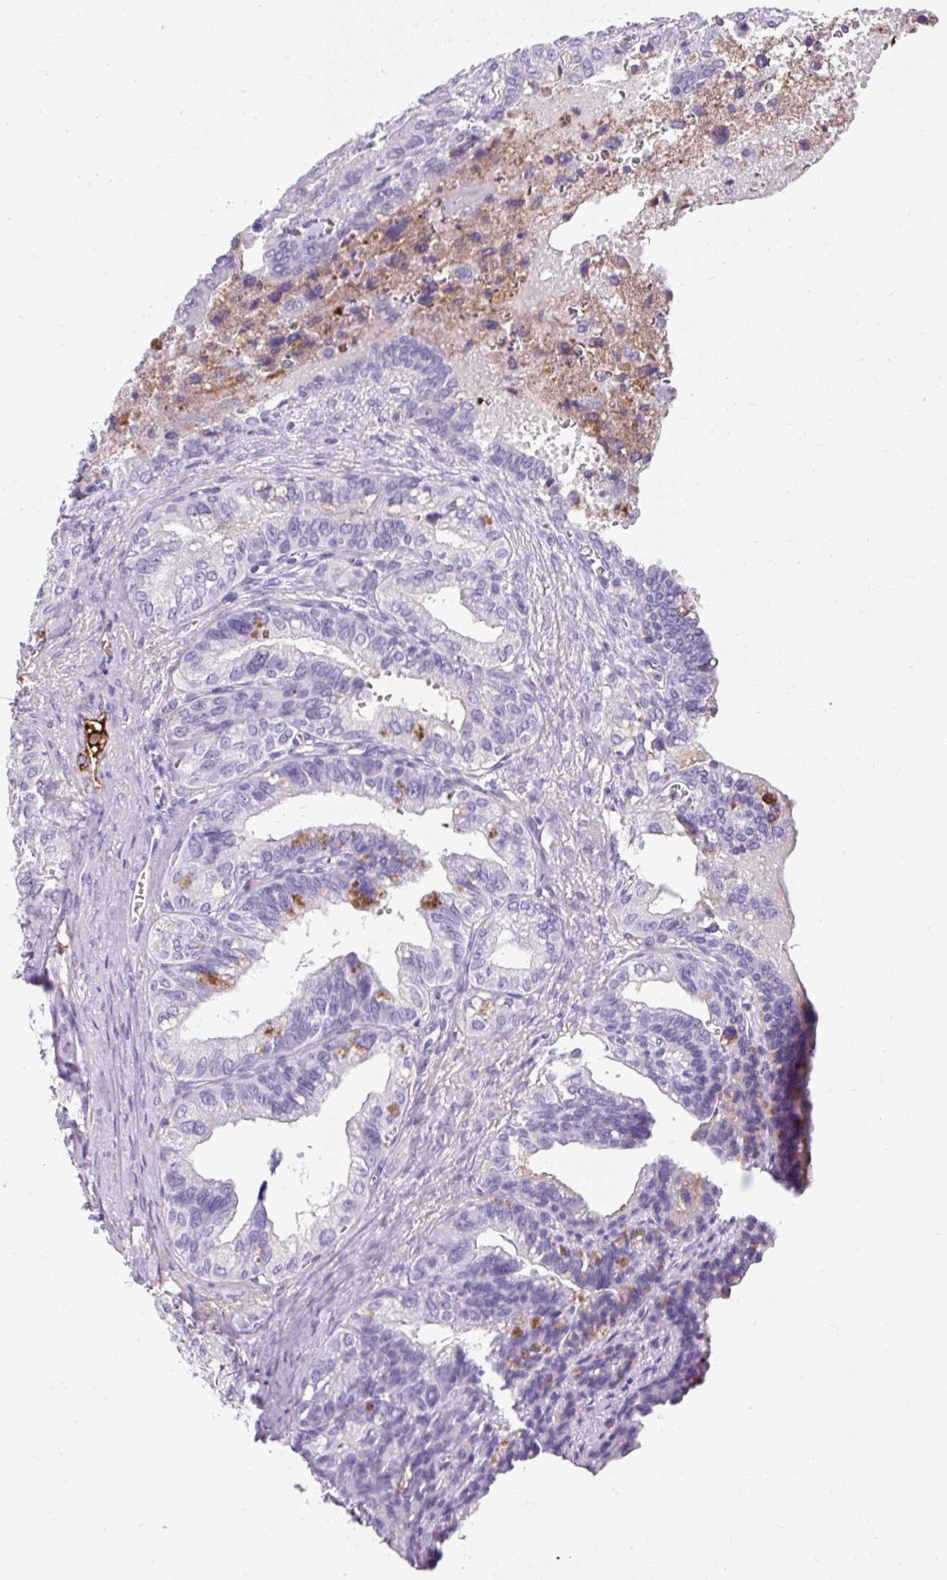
{"staining": {"intensity": "negative", "quantity": "none", "location": "none"}, "tissue": "seminal vesicle", "cell_type": "Glandular cells", "image_type": "normal", "snomed": [{"axis": "morphology", "description": "Normal tissue, NOS"}, {"axis": "topography", "description": "Seminal veicle"}], "caption": "High power microscopy micrograph of an immunohistochemistry (IHC) image of normal seminal vesicle, revealing no significant positivity in glandular cells.", "gene": "APOC2", "patient": {"sex": "male", "age": 67}}